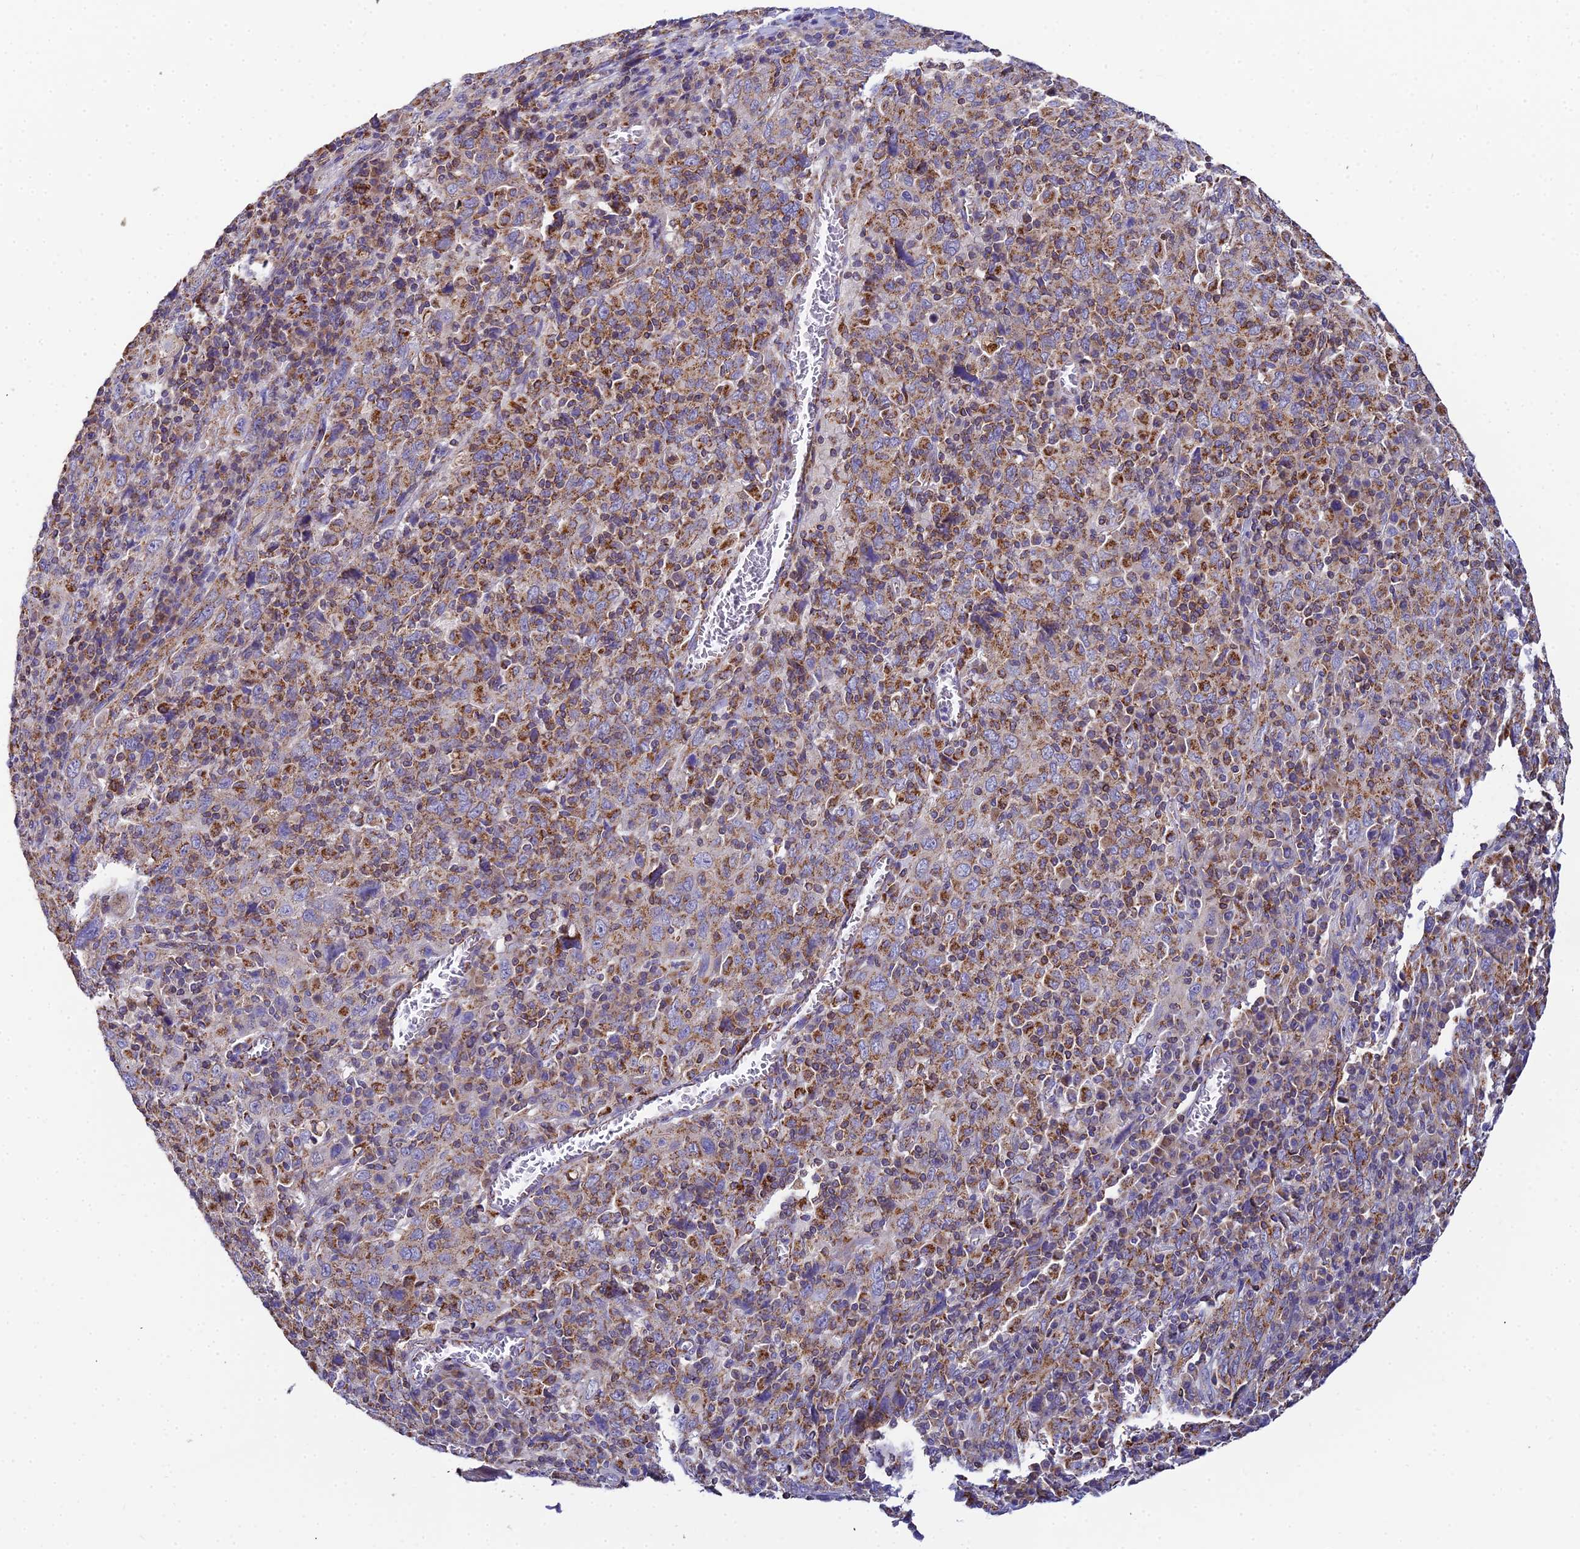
{"staining": {"intensity": "moderate", "quantity": ">75%", "location": "cytoplasmic/membranous"}, "tissue": "cervical cancer", "cell_type": "Tumor cells", "image_type": "cancer", "snomed": [{"axis": "morphology", "description": "Squamous cell carcinoma, NOS"}, {"axis": "topography", "description": "Cervix"}], "caption": "IHC of cervical squamous cell carcinoma reveals medium levels of moderate cytoplasmic/membranous expression in about >75% of tumor cells.", "gene": "NIPSNAP3A", "patient": {"sex": "female", "age": 46}}